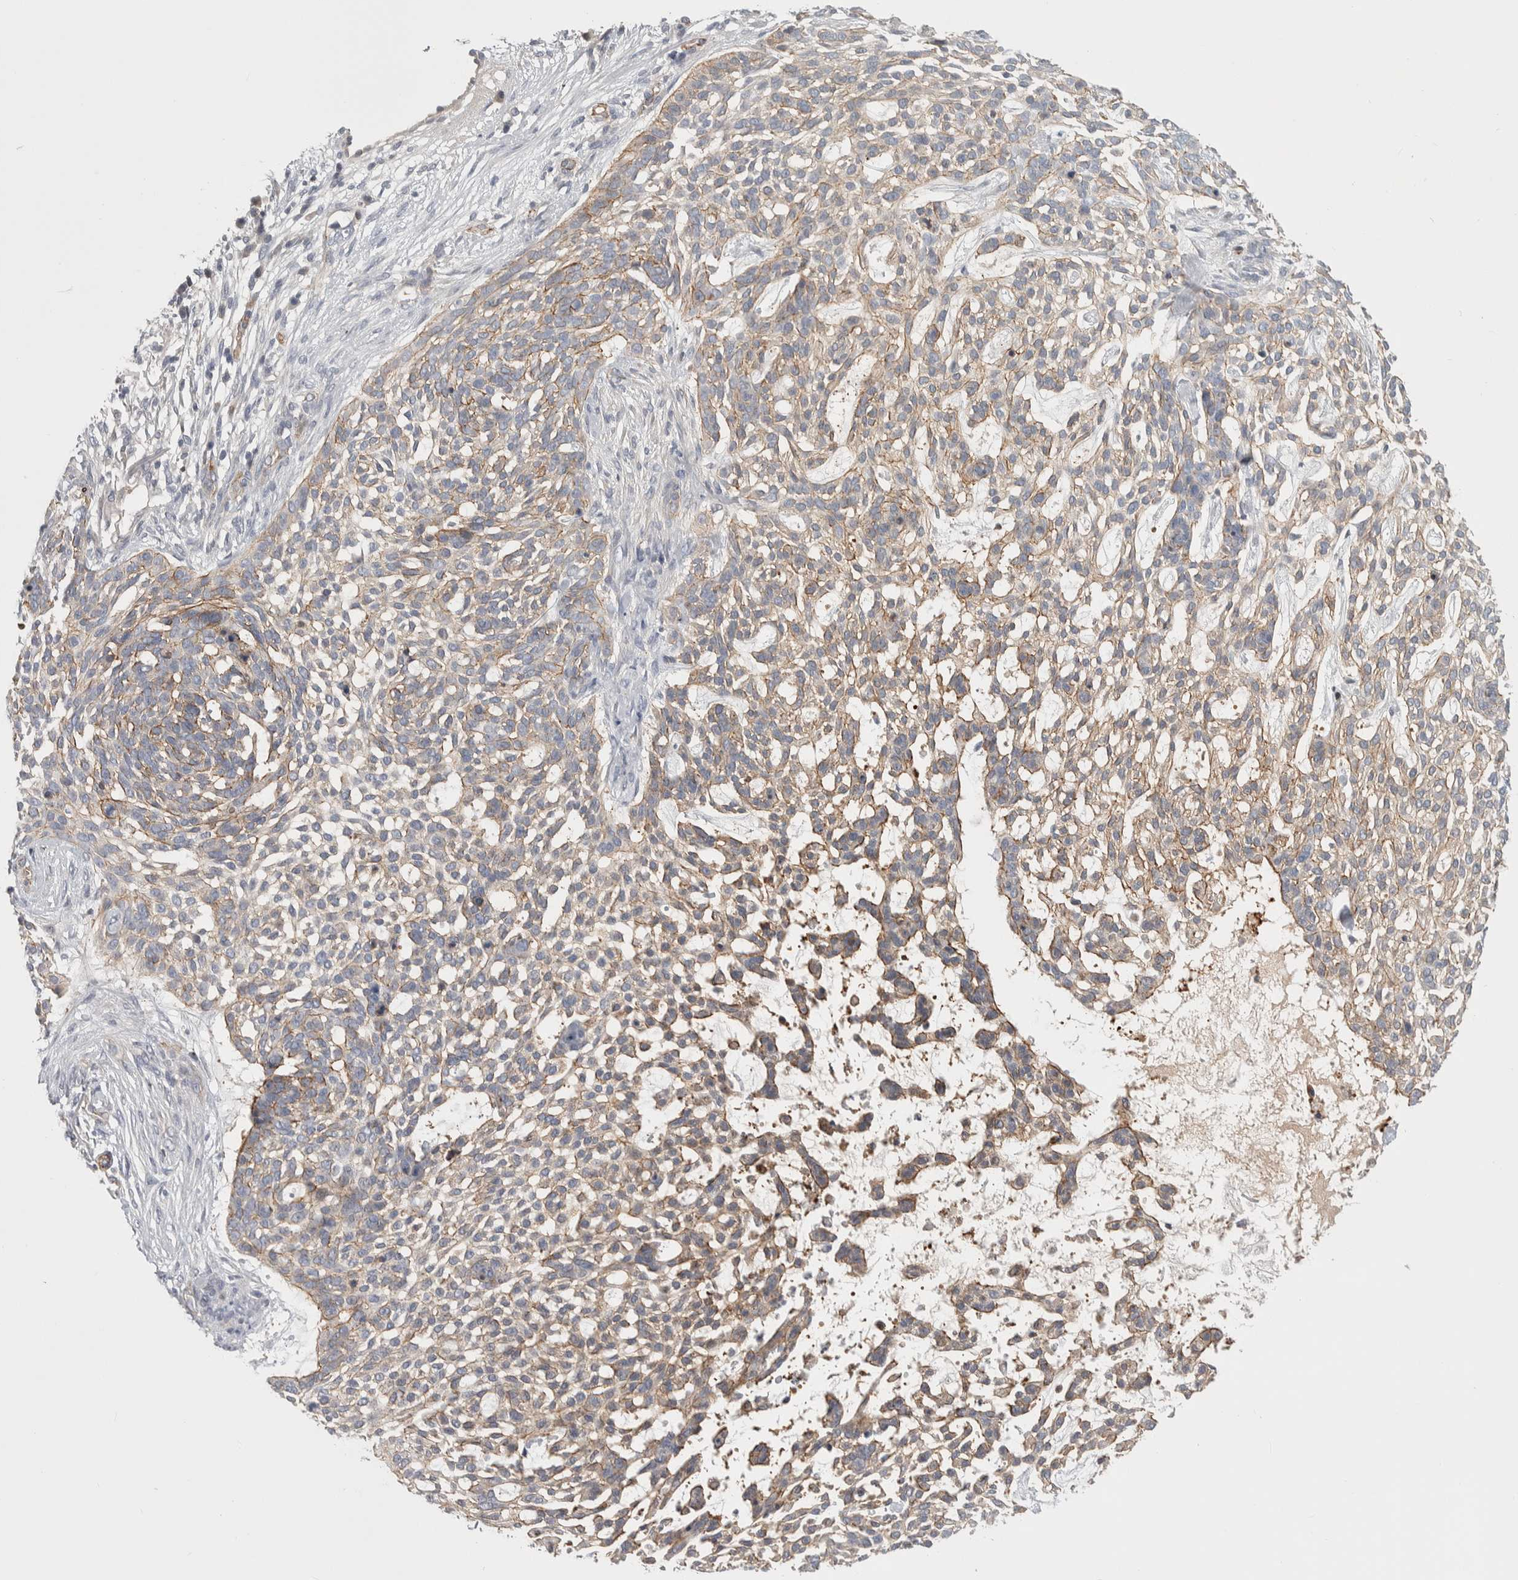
{"staining": {"intensity": "weak", "quantity": ">75%", "location": "cytoplasmic/membranous"}, "tissue": "skin cancer", "cell_type": "Tumor cells", "image_type": "cancer", "snomed": [{"axis": "morphology", "description": "Basal cell carcinoma"}, {"axis": "topography", "description": "Skin"}], "caption": "Immunohistochemical staining of human basal cell carcinoma (skin) demonstrates weak cytoplasmic/membranous protein expression in approximately >75% of tumor cells.", "gene": "ZNF862", "patient": {"sex": "female", "age": 64}}